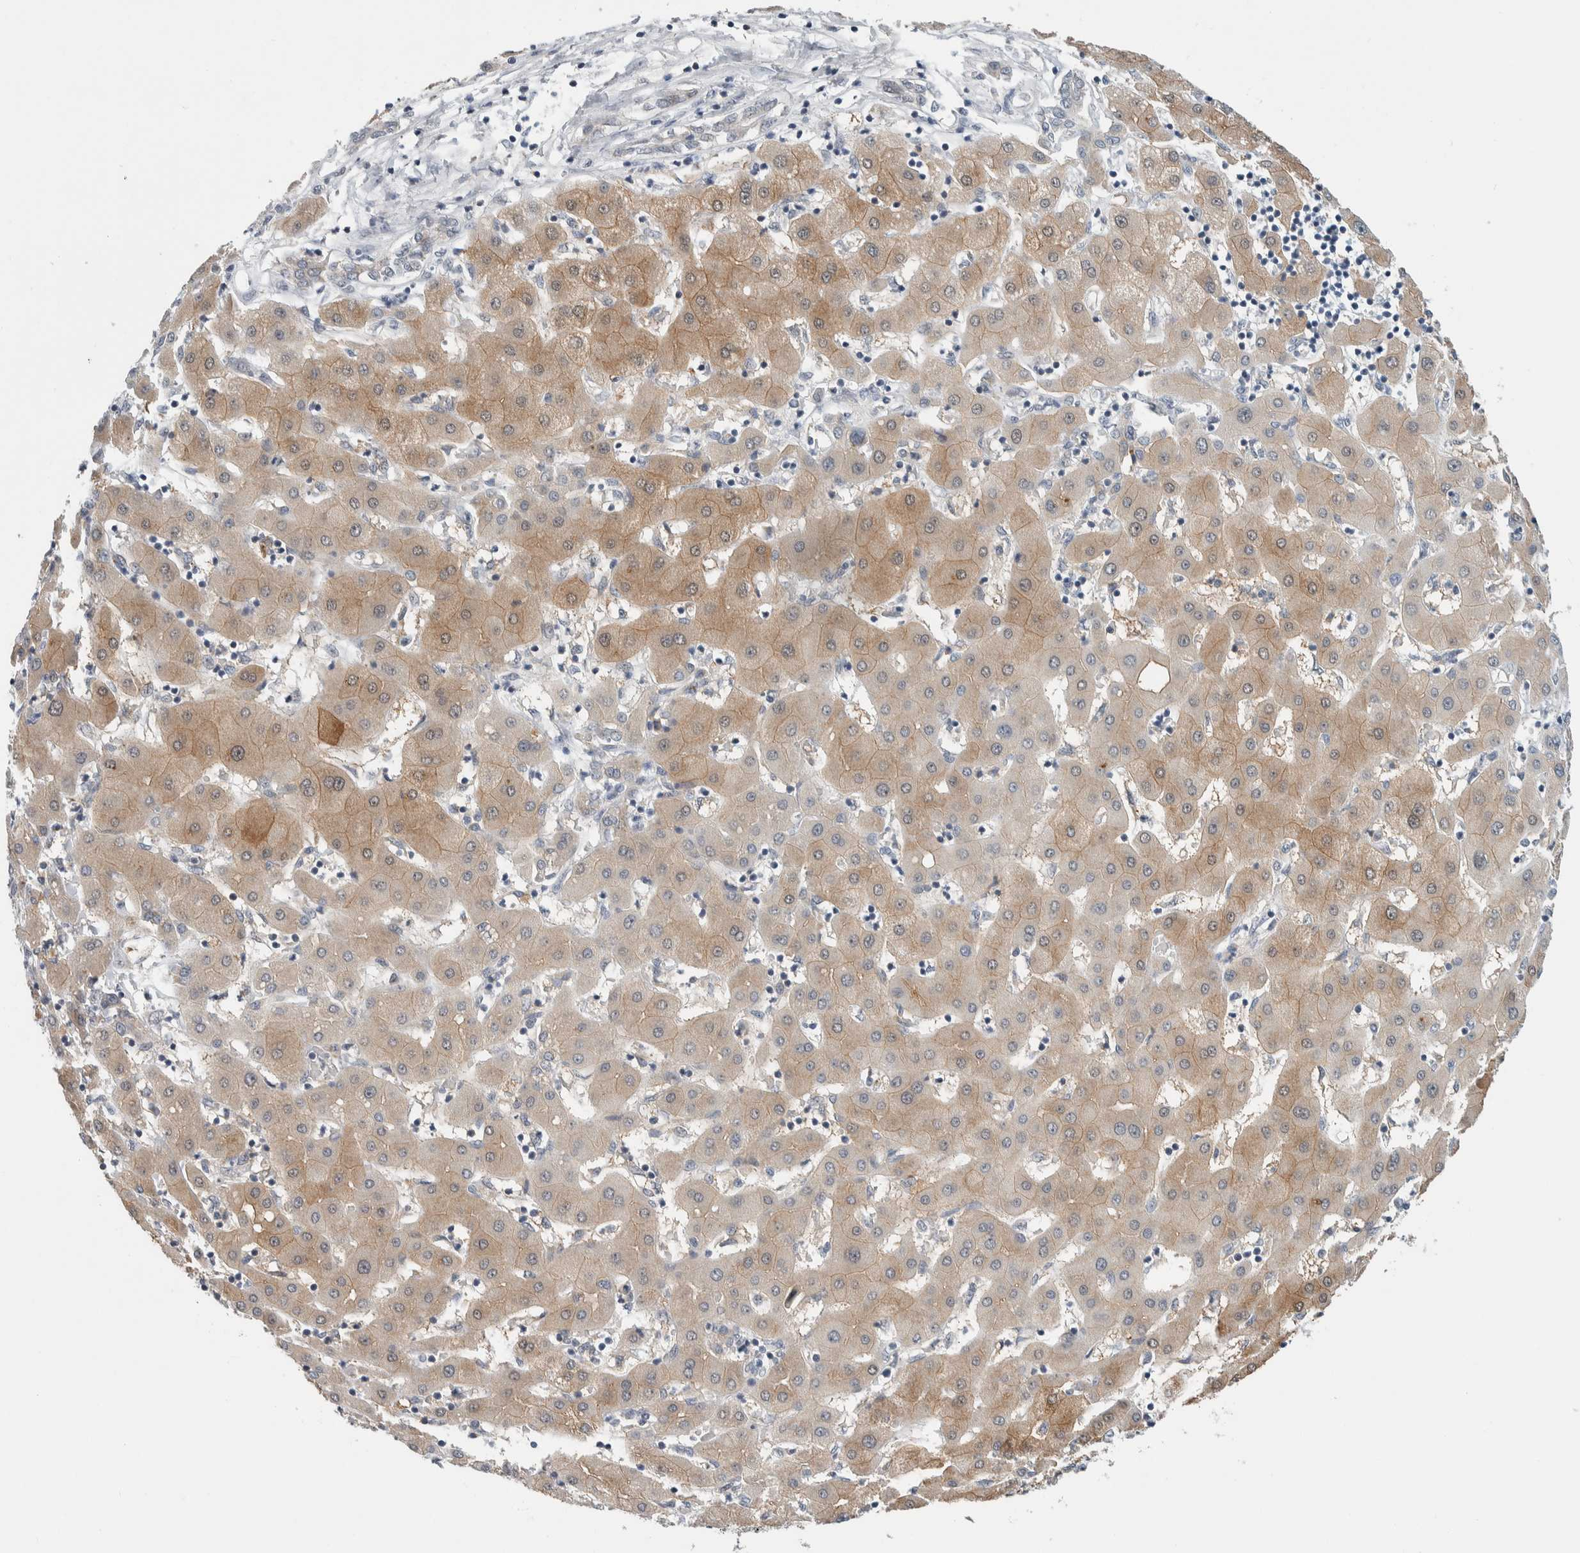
{"staining": {"intensity": "moderate", "quantity": "25%-75%", "location": "cytoplasmic/membranous"}, "tissue": "liver cancer", "cell_type": "Tumor cells", "image_type": "cancer", "snomed": [{"axis": "morphology", "description": "Carcinoma, Hepatocellular, NOS"}, {"axis": "topography", "description": "Liver"}], "caption": "The micrograph demonstrates staining of hepatocellular carcinoma (liver), revealing moderate cytoplasmic/membranous protein expression (brown color) within tumor cells.", "gene": "SHPK", "patient": {"sex": "male", "age": 65}}